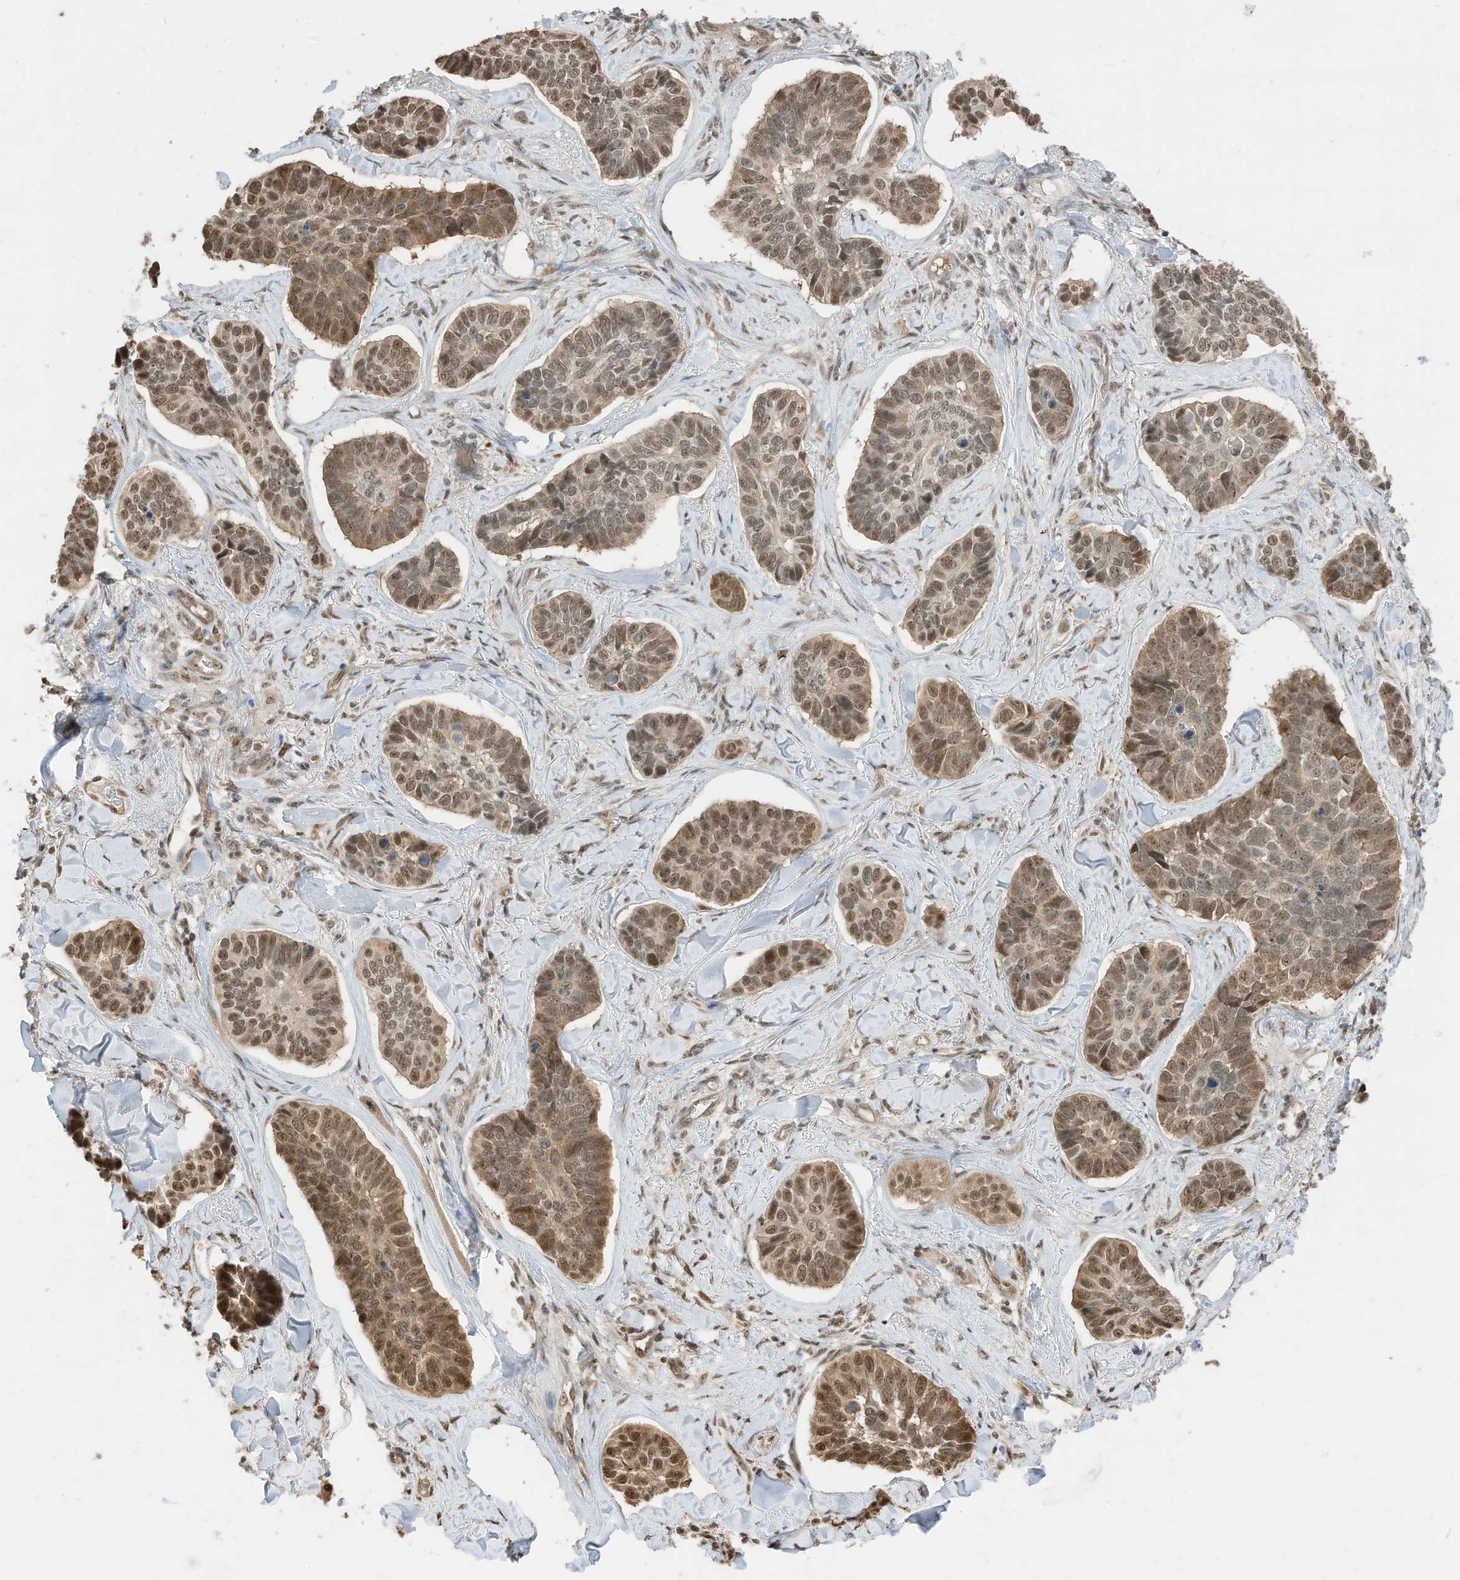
{"staining": {"intensity": "moderate", "quantity": ">75%", "location": "nuclear"}, "tissue": "skin cancer", "cell_type": "Tumor cells", "image_type": "cancer", "snomed": [{"axis": "morphology", "description": "Basal cell carcinoma"}, {"axis": "topography", "description": "Skin"}], "caption": "DAB immunohistochemical staining of skin basal cell carcinoma reveals moderate nuclear protein staining in approximately >75% of tumor cells. (brown staining indicates protein expression, while blue staining denotes nuclei).", "gene": "ZNF195", "patient": {"sex": "male", "age": 62}}